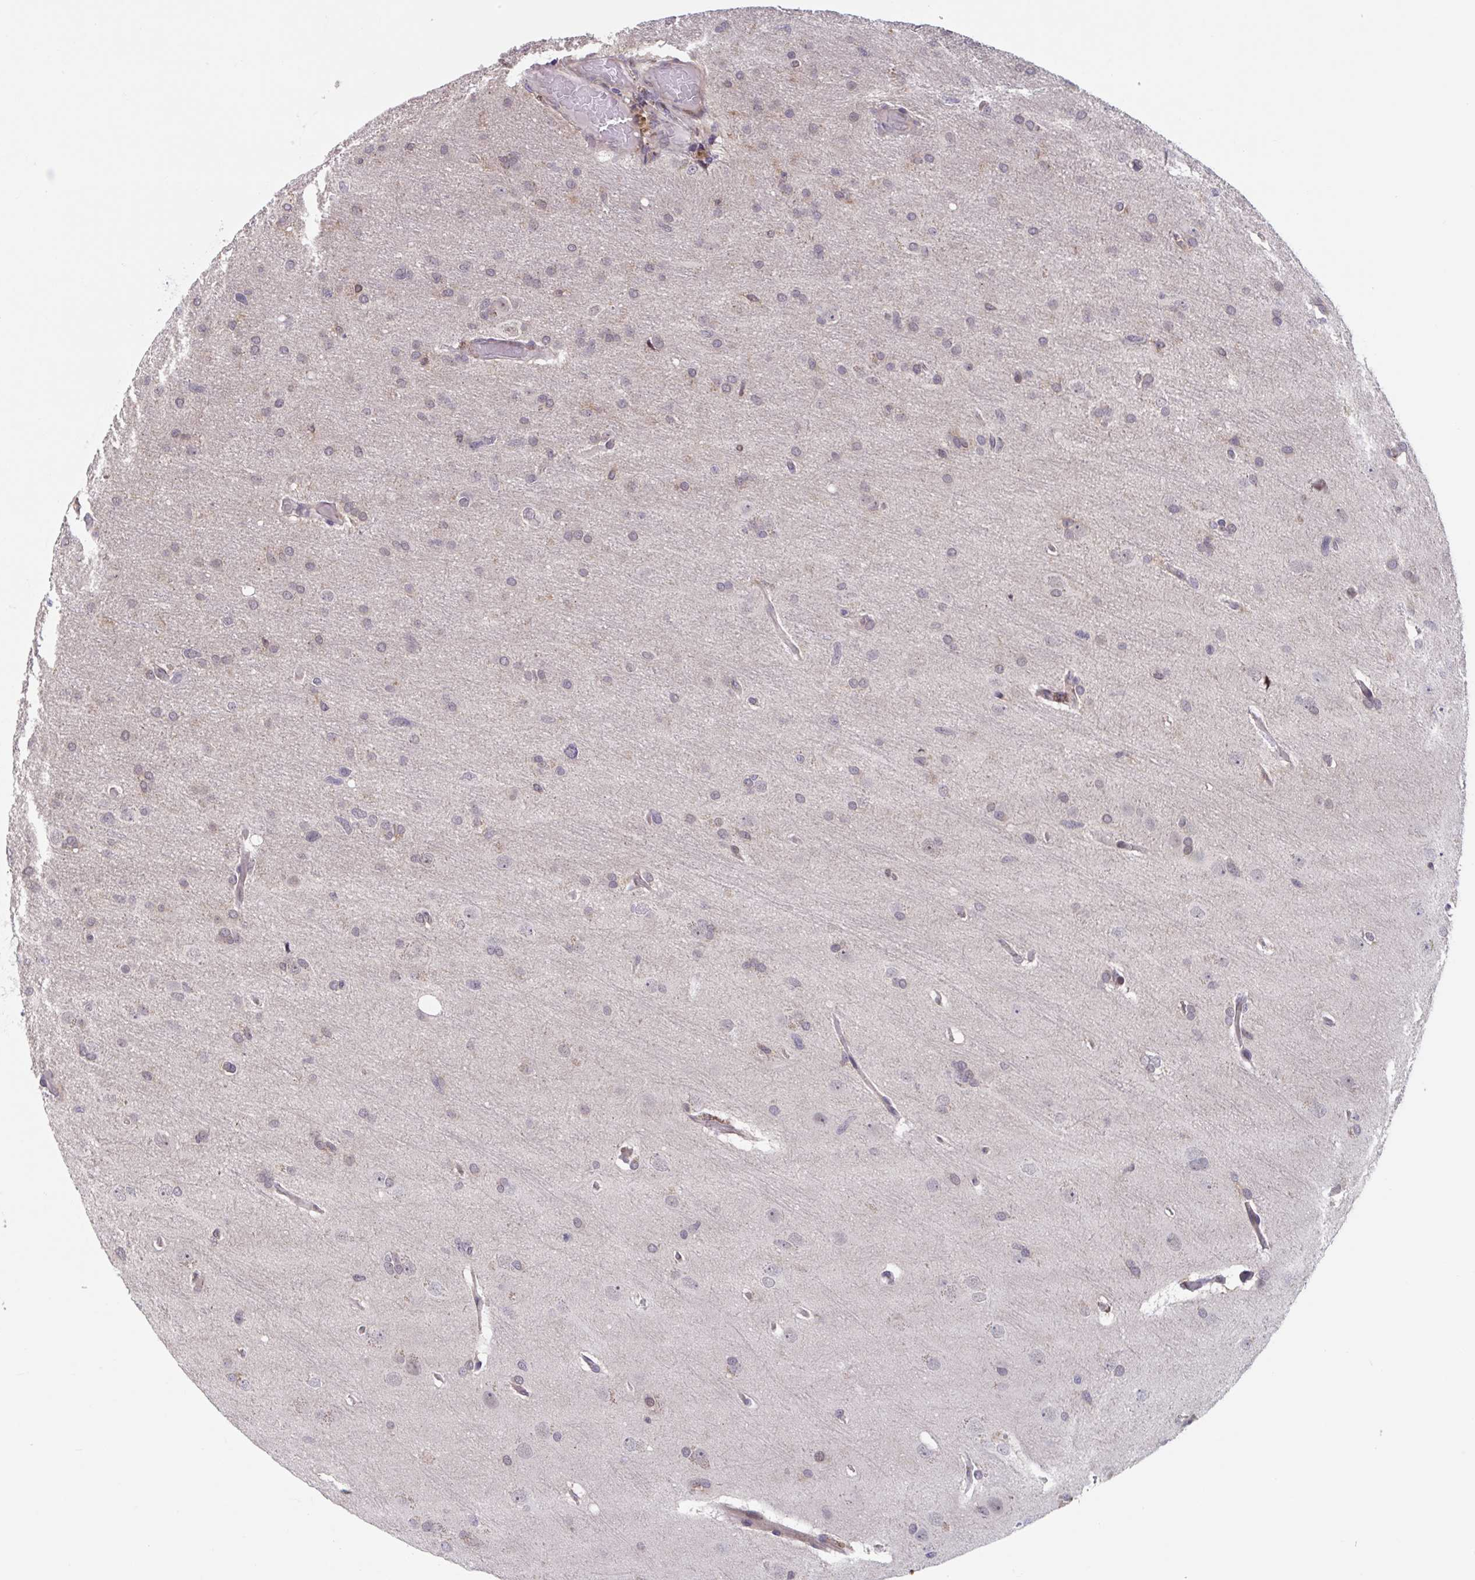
{"staining": {"intensity": "negative", "quantity": "none", "location": "none"}, "tissue": "glioma", "cell_type": "Tumor cells", "image_type": "cancer", "snomed": [{"axis": "morphology", "description": "Glioma, malignant, High grade"}, {"axis": "topography", "description": "Brain"}], "caption": "Tumor cells are negative for brown protein staining in glioma. (Immunohistochemistry (ihc), brightfield microscopy, high magnification).", "gene": "RIOK1", "patient": {"sex": "male", "age": 53}}